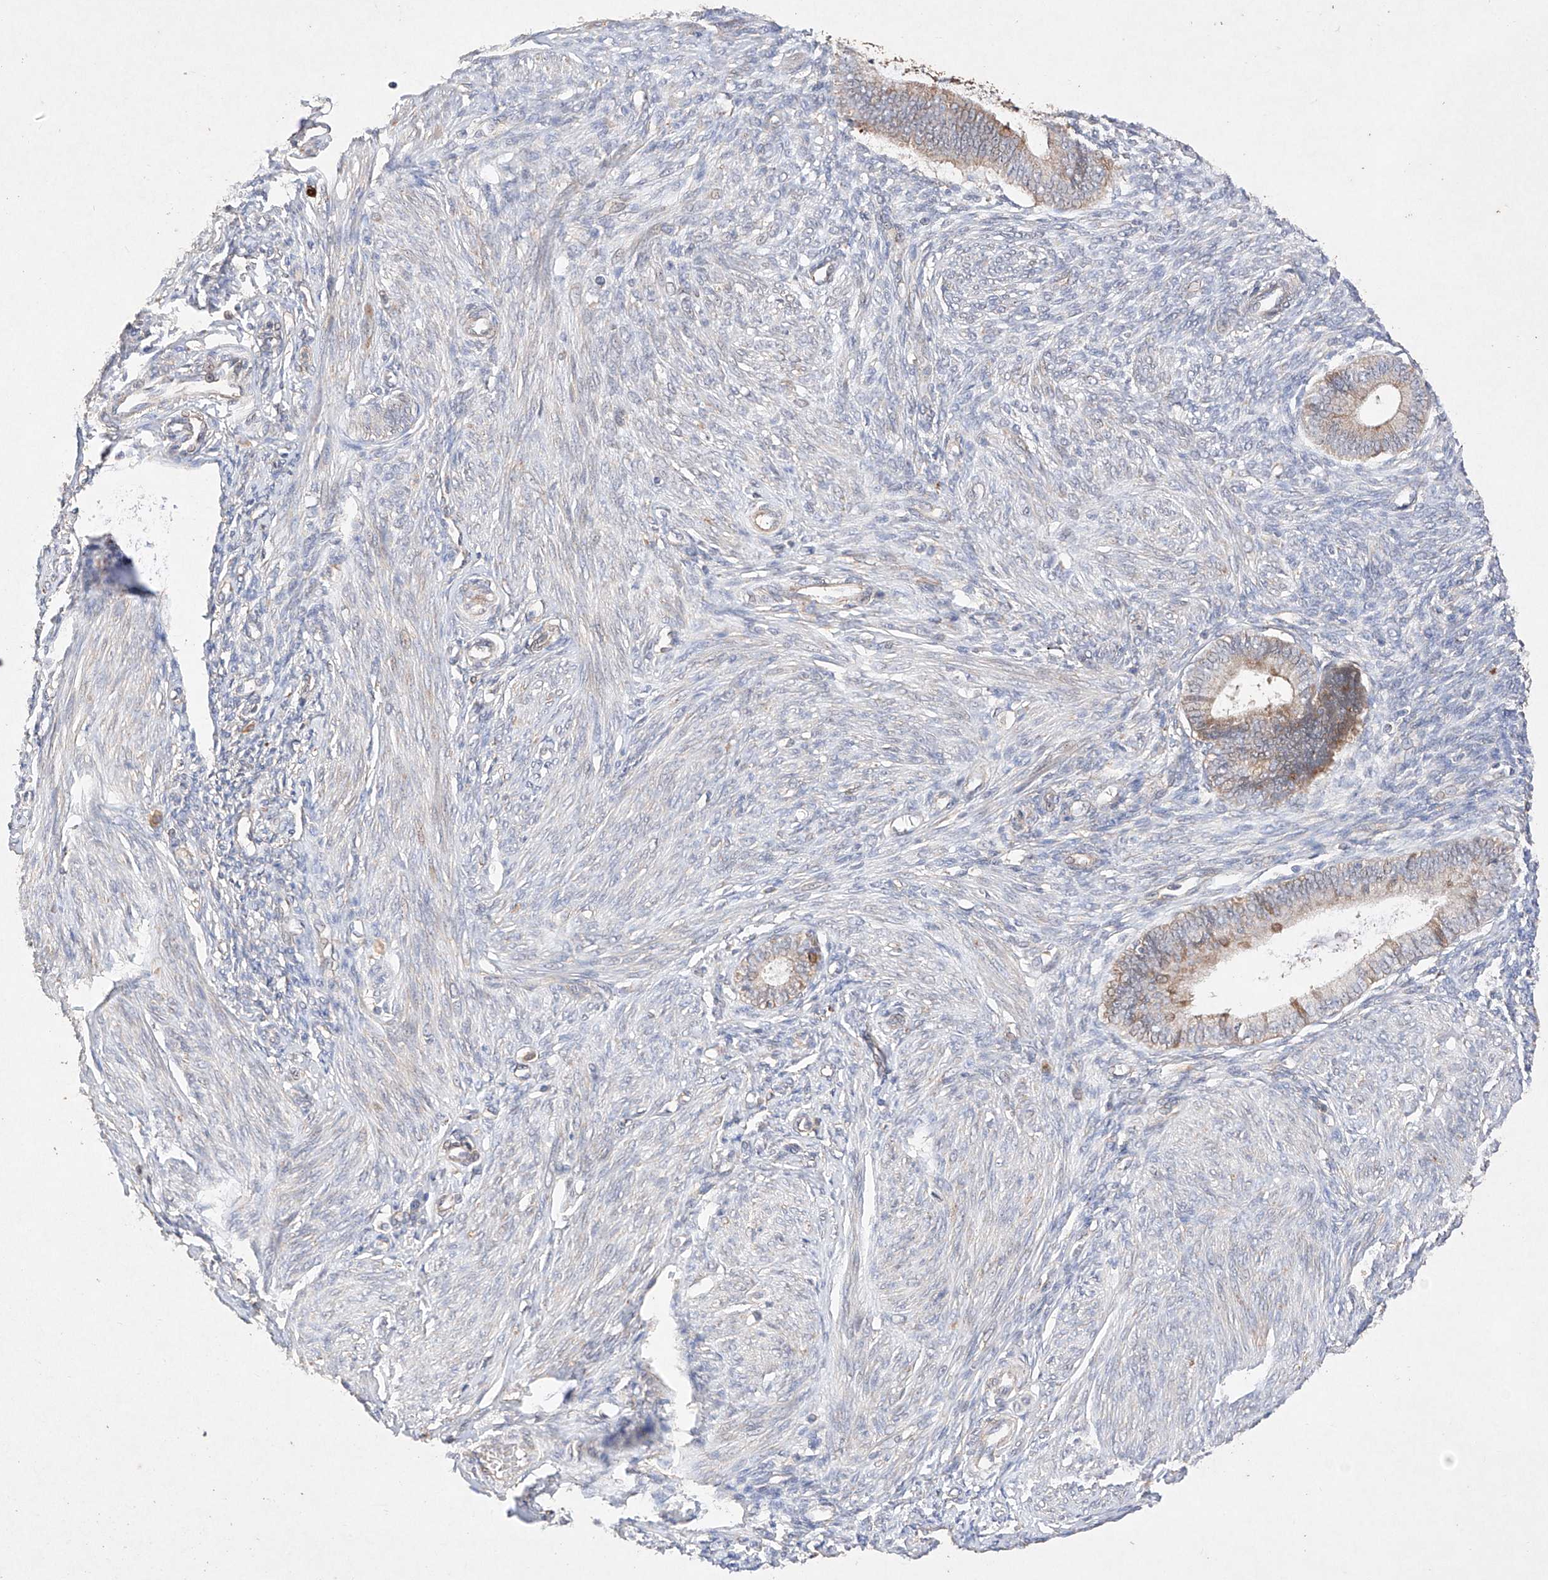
{"staining": {"intensity": "weak", "quantity": "<25%", "location": "cytoplasmic/membranous"}, "tissue": "endometrium", "cell_type": "Cells in endometrial stroma", "image_type": "normal", "snomed": [{"axis": "morphology", "description": "Normal tissue, NOS"}, {"axis": "topography", "description": "Endometrium"}], "caption": "Protein analysis of normal endometrium shows no significant positivity in cells in endometrial stroma. Nuclei are stained in blue.", "gene": "C6orf62", "patient": {"sex": "female", "age": 46}}